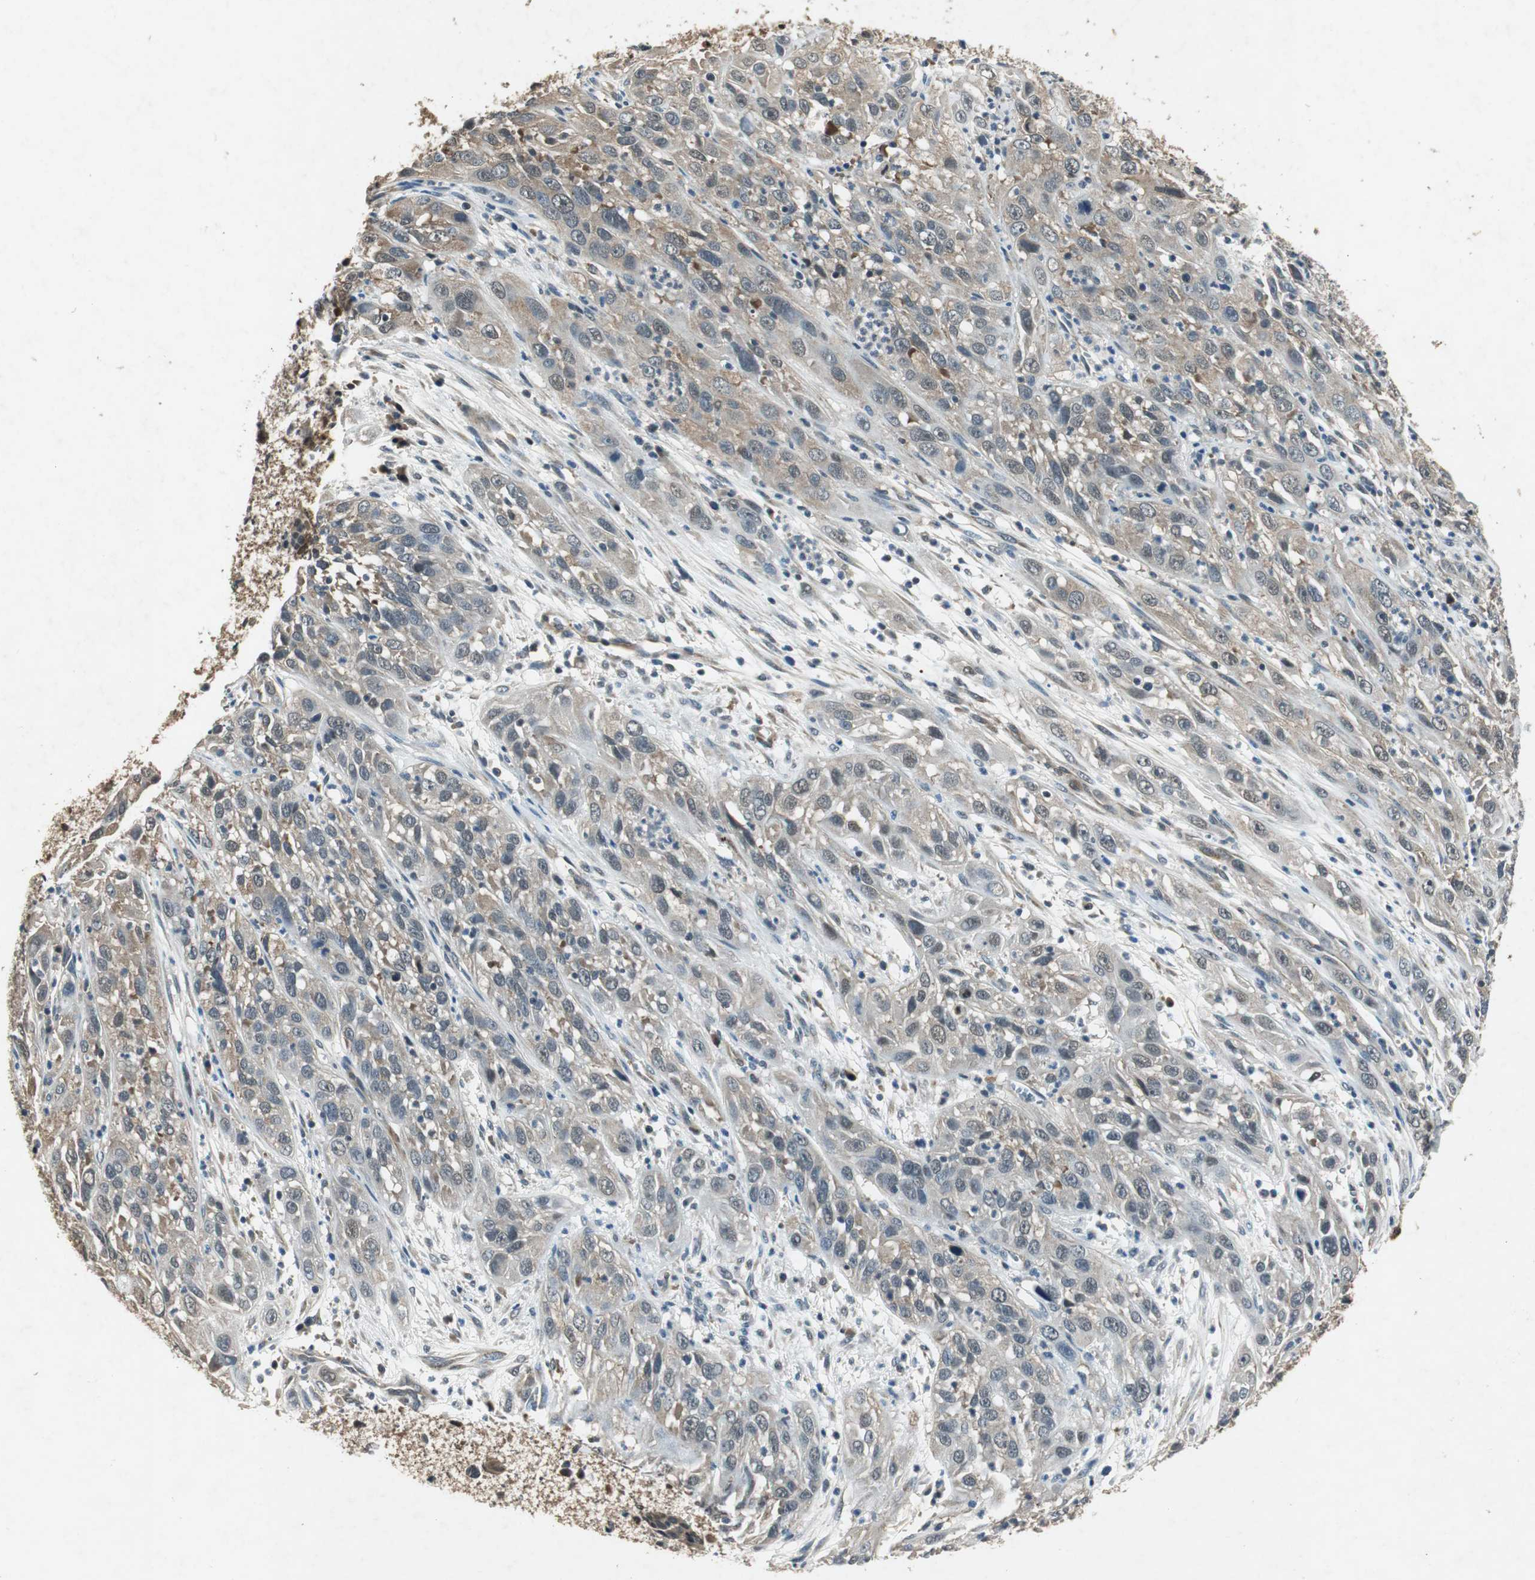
{"staining": {"intensity": "weak", "quantity": "25%-75%", "location": "cytoplasmic/membranous"}, "tissue": "cervical cancer", "cell_type": "Tumor cells", "image_type": "cancer", "snomed": [{"axis": "morphology", "description": "Squamous cell carcinoma, NOS"}, {"axis": "topography", "description": "Cervix"}], "caption": "Immunohistochemistry (DAB (3,3'-diaminobenzidine)) staining of human cervical squamous cell carcinoma displays weak cytoplasmic/membranous protein expression in approximately 25%-75% of tumor cells.", "gene": "PSMB4", "patient": {"sex": "female", "age": 32}}